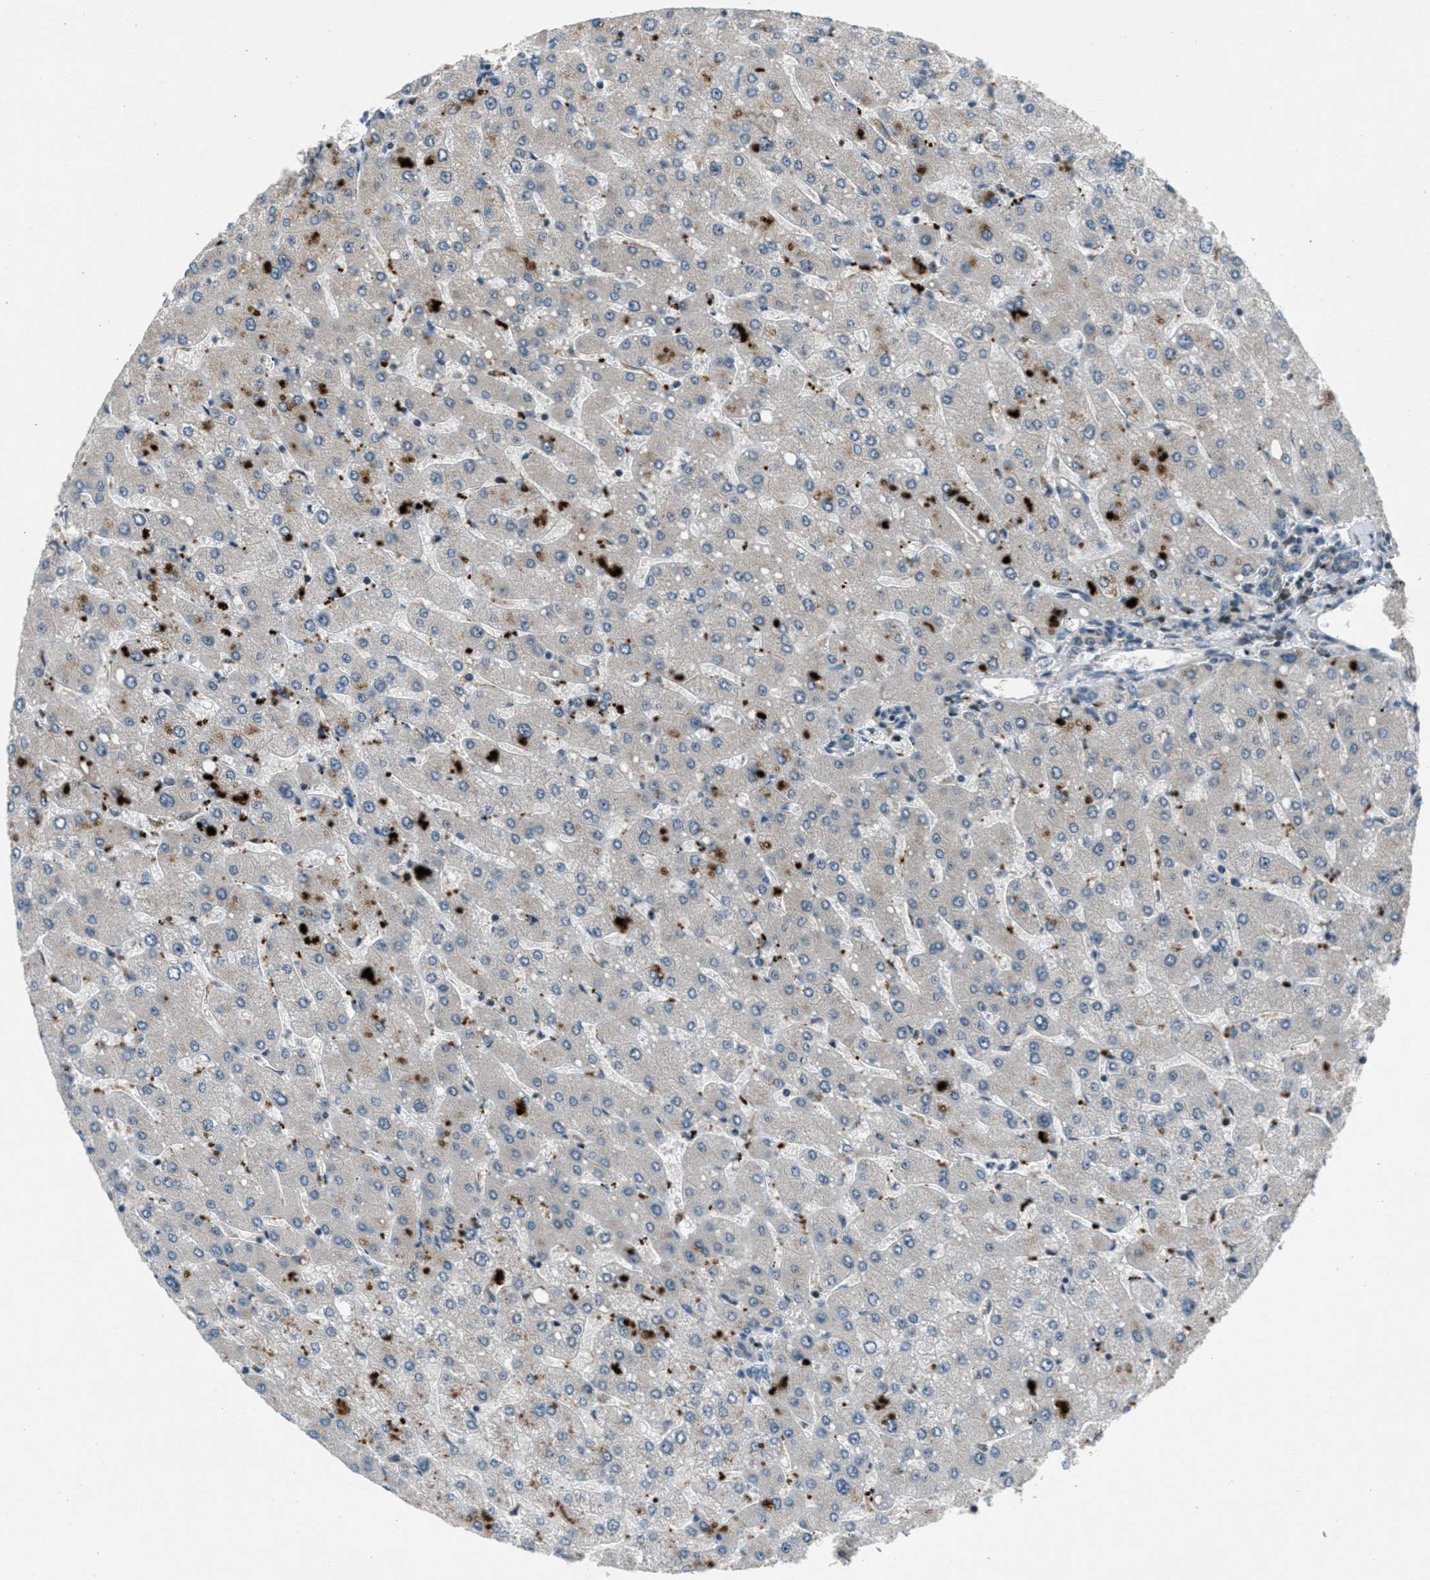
{"staining": {"intensity": "weak", "quantity": "25%-75%", "location": "cytoplasmic/membranous"}, "tissue": "liver", "cell_type": "Cholangiocytes", "image_type": "normal", "snomed": [{"axis": "morphology", "description": "Normal tissue, NOS"}, {"axis": "topography", "description": "Liver"}], "caption": "Approximately 25%-75% of cholangiocytes in unremarkable human liver reveal weak cytoplasmic/membranous protein expression as visualized by brown immunohistochemical staining.", "gene": "CLEC2D", "patient": {"sex": "male", "age": 55}}